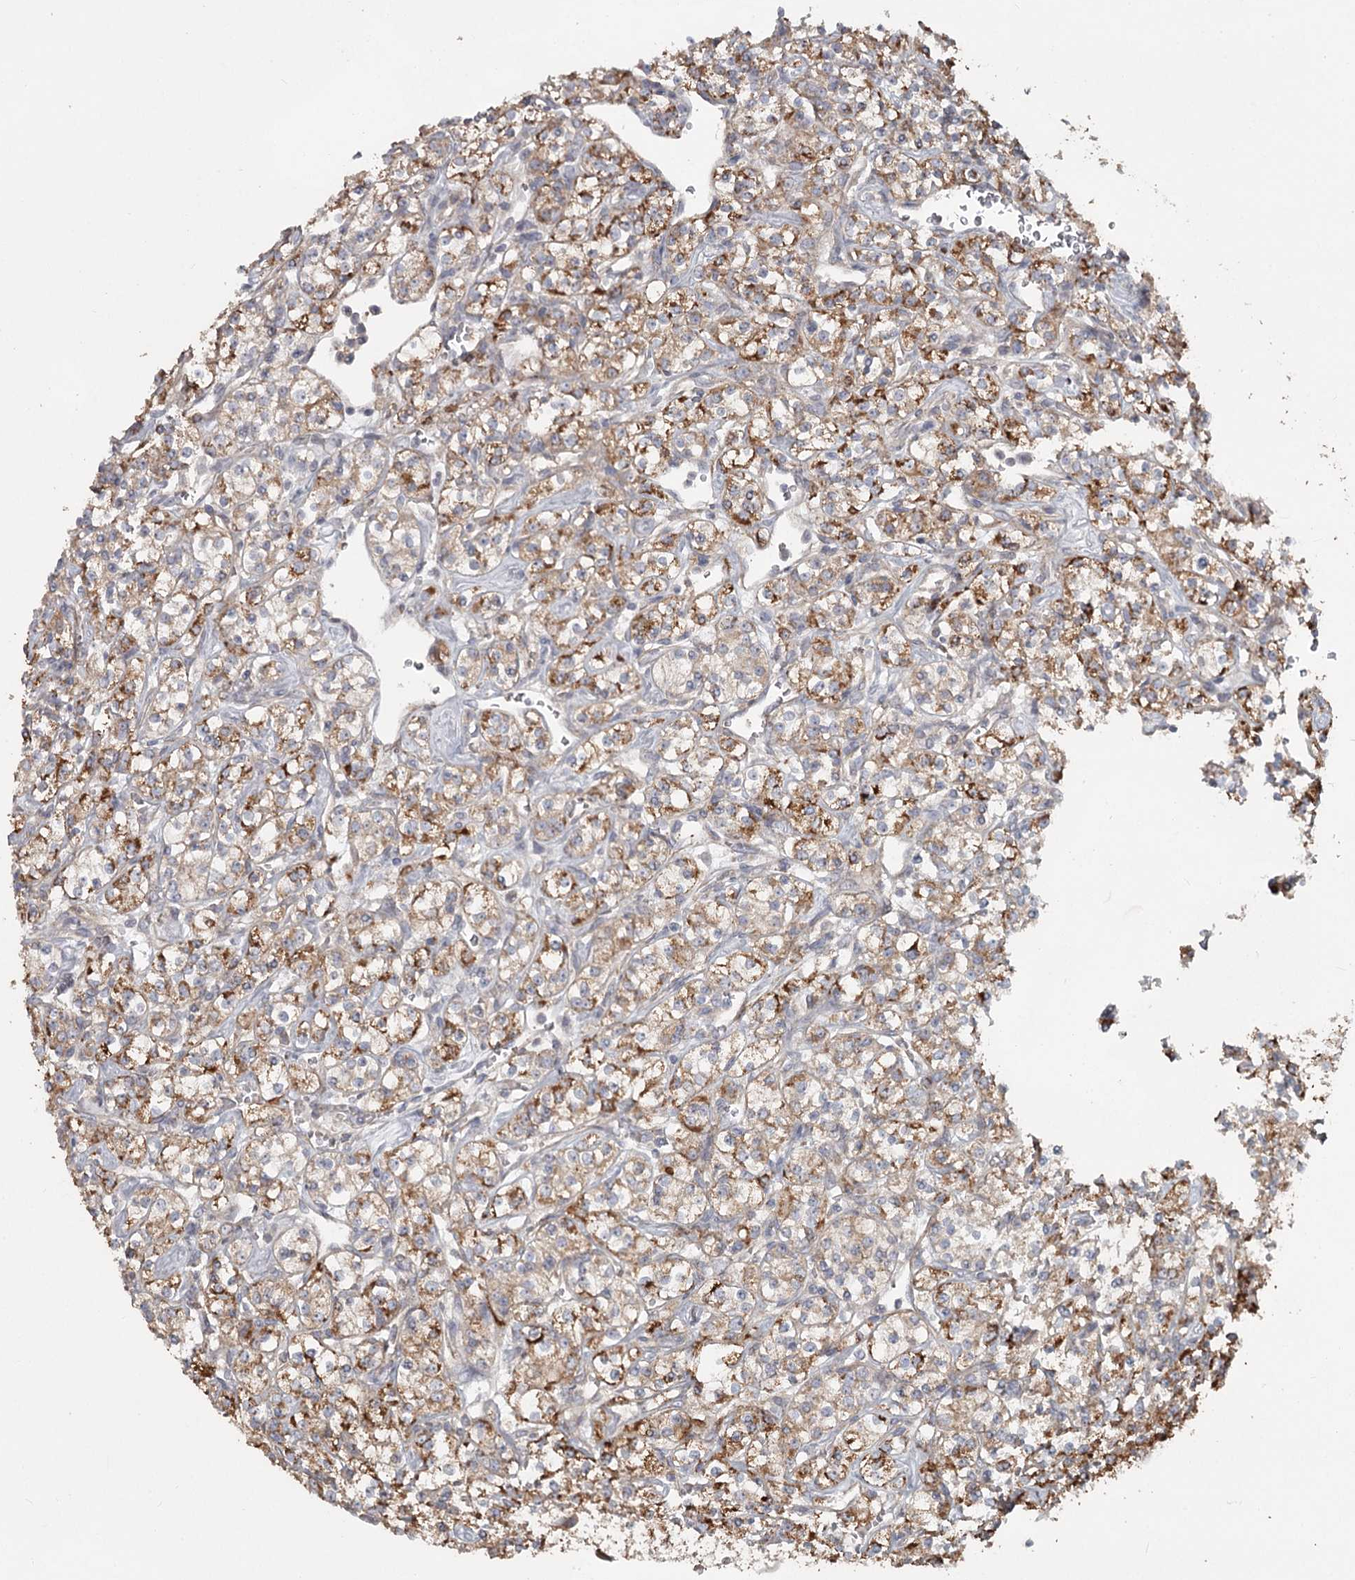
{"staining": {"intensity": "moderate", "quantity": ">75%", "location": "cytoplasmic/membranous"}, "tissue": "renal cancer", "cell_type": "Tumor cells", "image_type": "cancer", "snomed": [{"axis": "morphology", "description": "Adenocarcinoma, NOS"}, {"axis": "topography", "description": "Kidney"}], "caption": "DAB immunohistochemical staining of adenocarcinoma (renal) shows moderate cytoplasmic/membranous protein positivity in about >75% of tumor cells.", "gene": "DHRS9", "patient": {"sex": "male", "age": 77}}